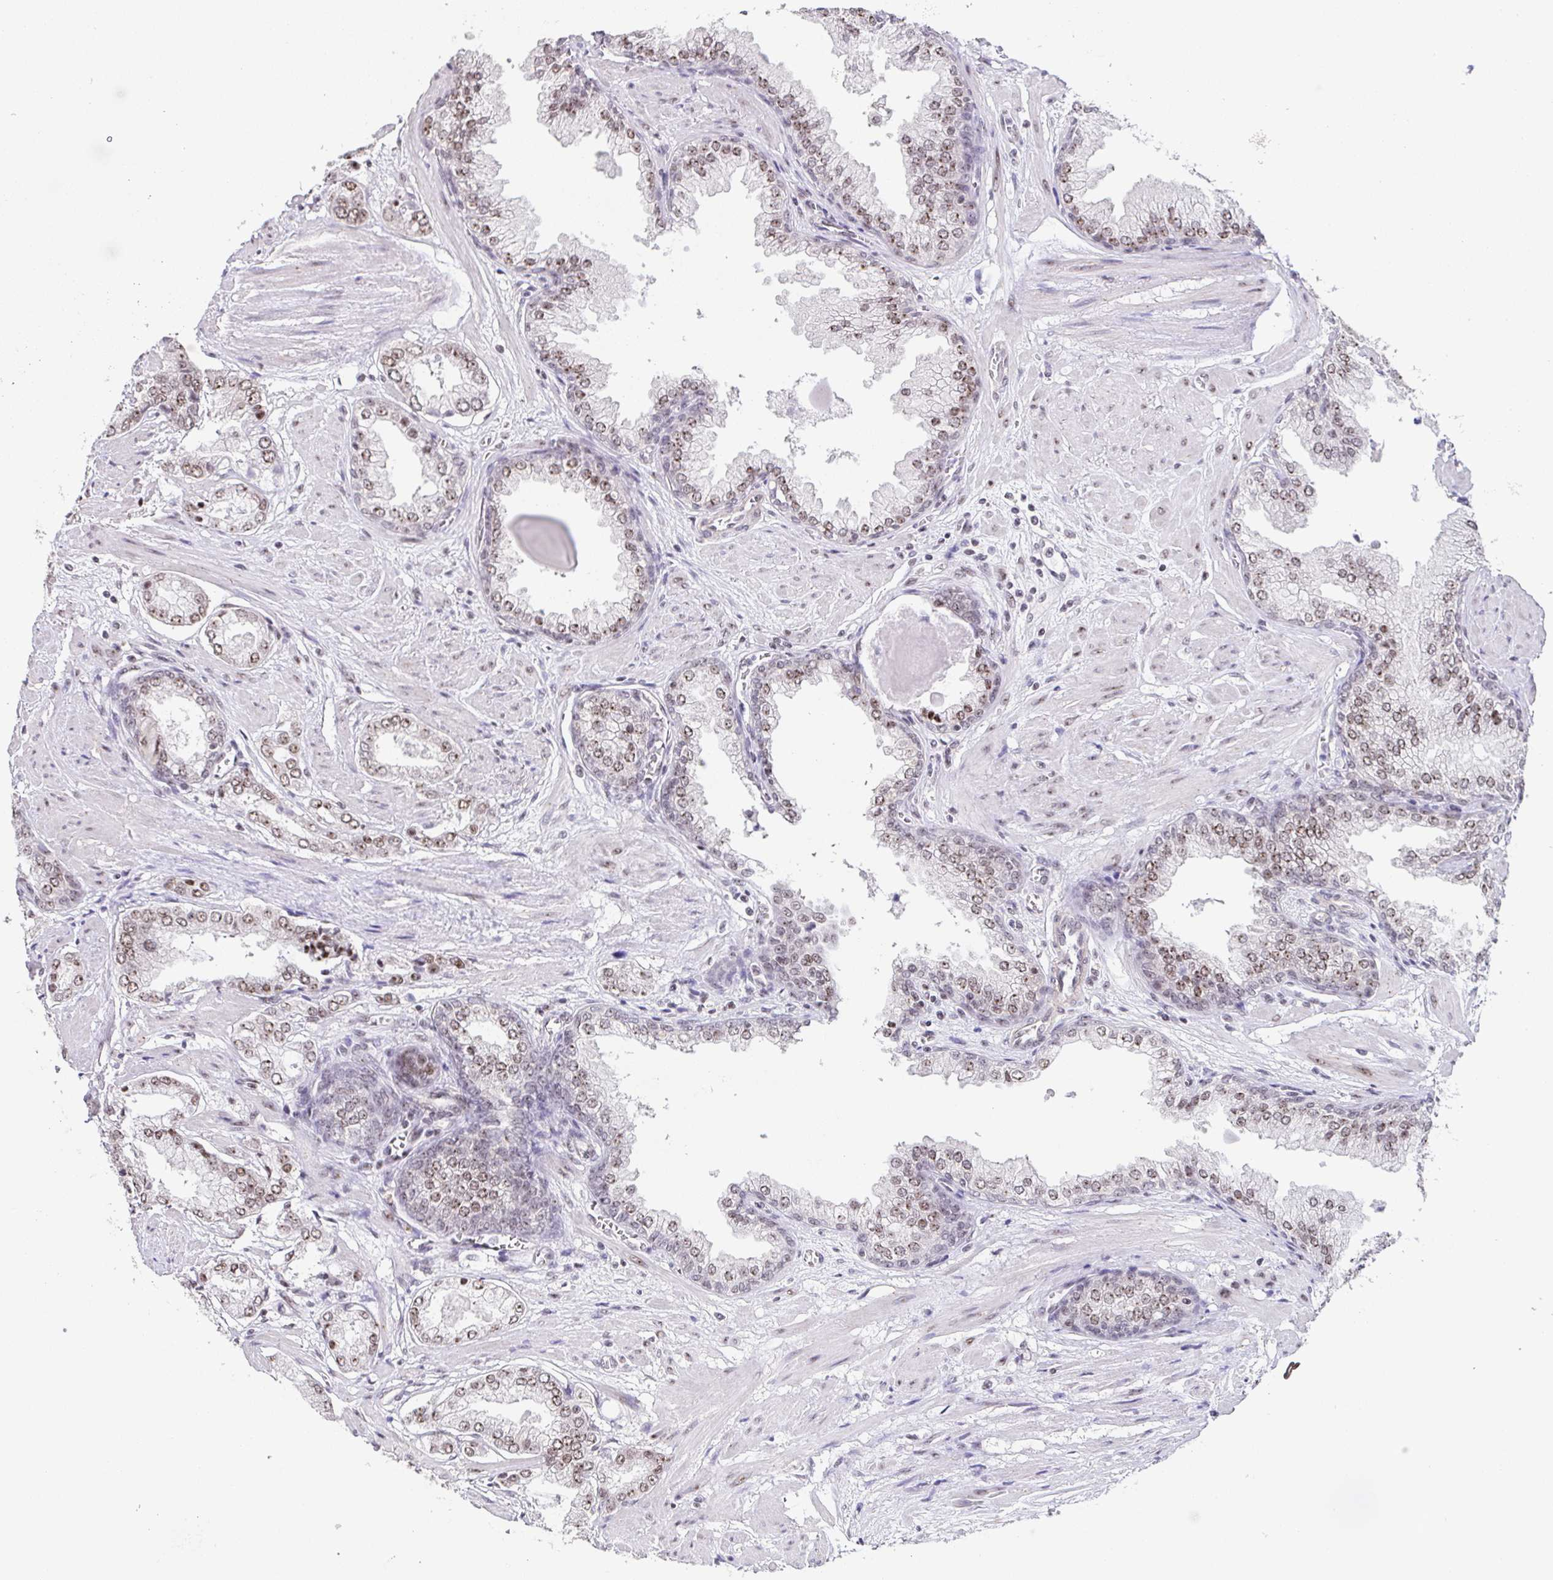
{"staining": {"intensity": "moderate", "quantity": ">75%", "location": "nuclear"}, "tissue": "prostate cancer", "cell_type": "Tumor cells", "image_type": "cancer", "snomed": [{"axis": "morphology", "description": "Adenocarcinoma, Low grade"}, {"axis": "topography", "description": "Prostate"}], "caption": "DAB immunohistochemical staining of low-grade adenocarcinoma (prostate) demonstrates moderate nuclear protein positivity in approximately >75% of tumor cells.", "gene": "ZNF800", "patient": {"sex": "male", "age": 64}}